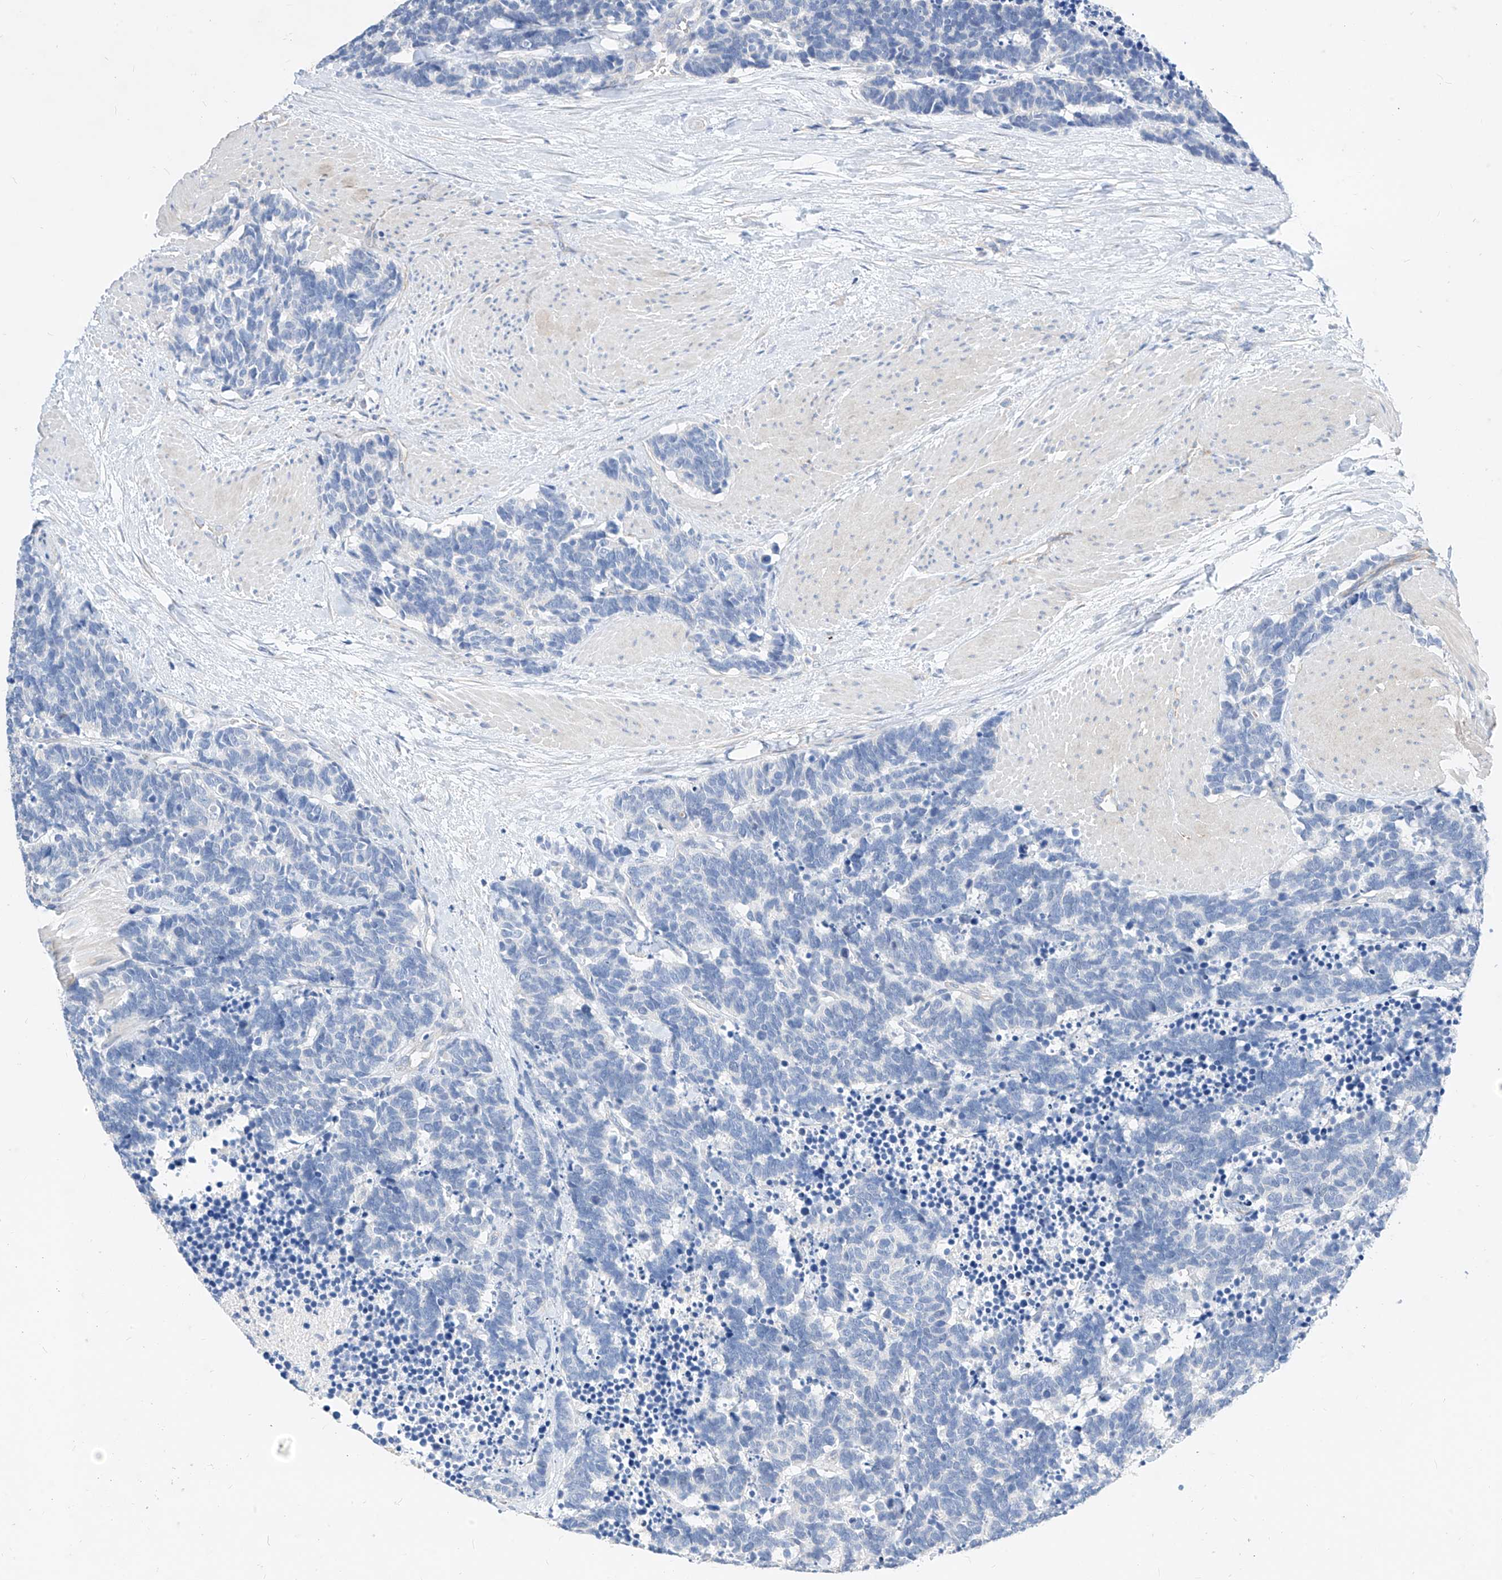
{"staining": {"intensity": "negative", "quantity": "none", "location": "none"}, "tissue": "carcinoid", "cell_type": "Tumor cells", "image_type": "cancer", "snomed": [{"axis": "morphology", "description": "Carcinoma, NOS"}, {"axis": "morphology", "description": "Carcinoid, malignant, NOS"}, {"axis": "topography", "description": "Urinary bladder"}], "caption": "This photomicrograph is of carcinoid stained with immunohistochemistry to label a protein in brown with the nuclei are counter-stained blue. There is no expression in tumor cells. (DAB immunohistochemistry, high magnification).", "gene": "SCGB2A1", "patient": {"sex": "male", "age": 57}}